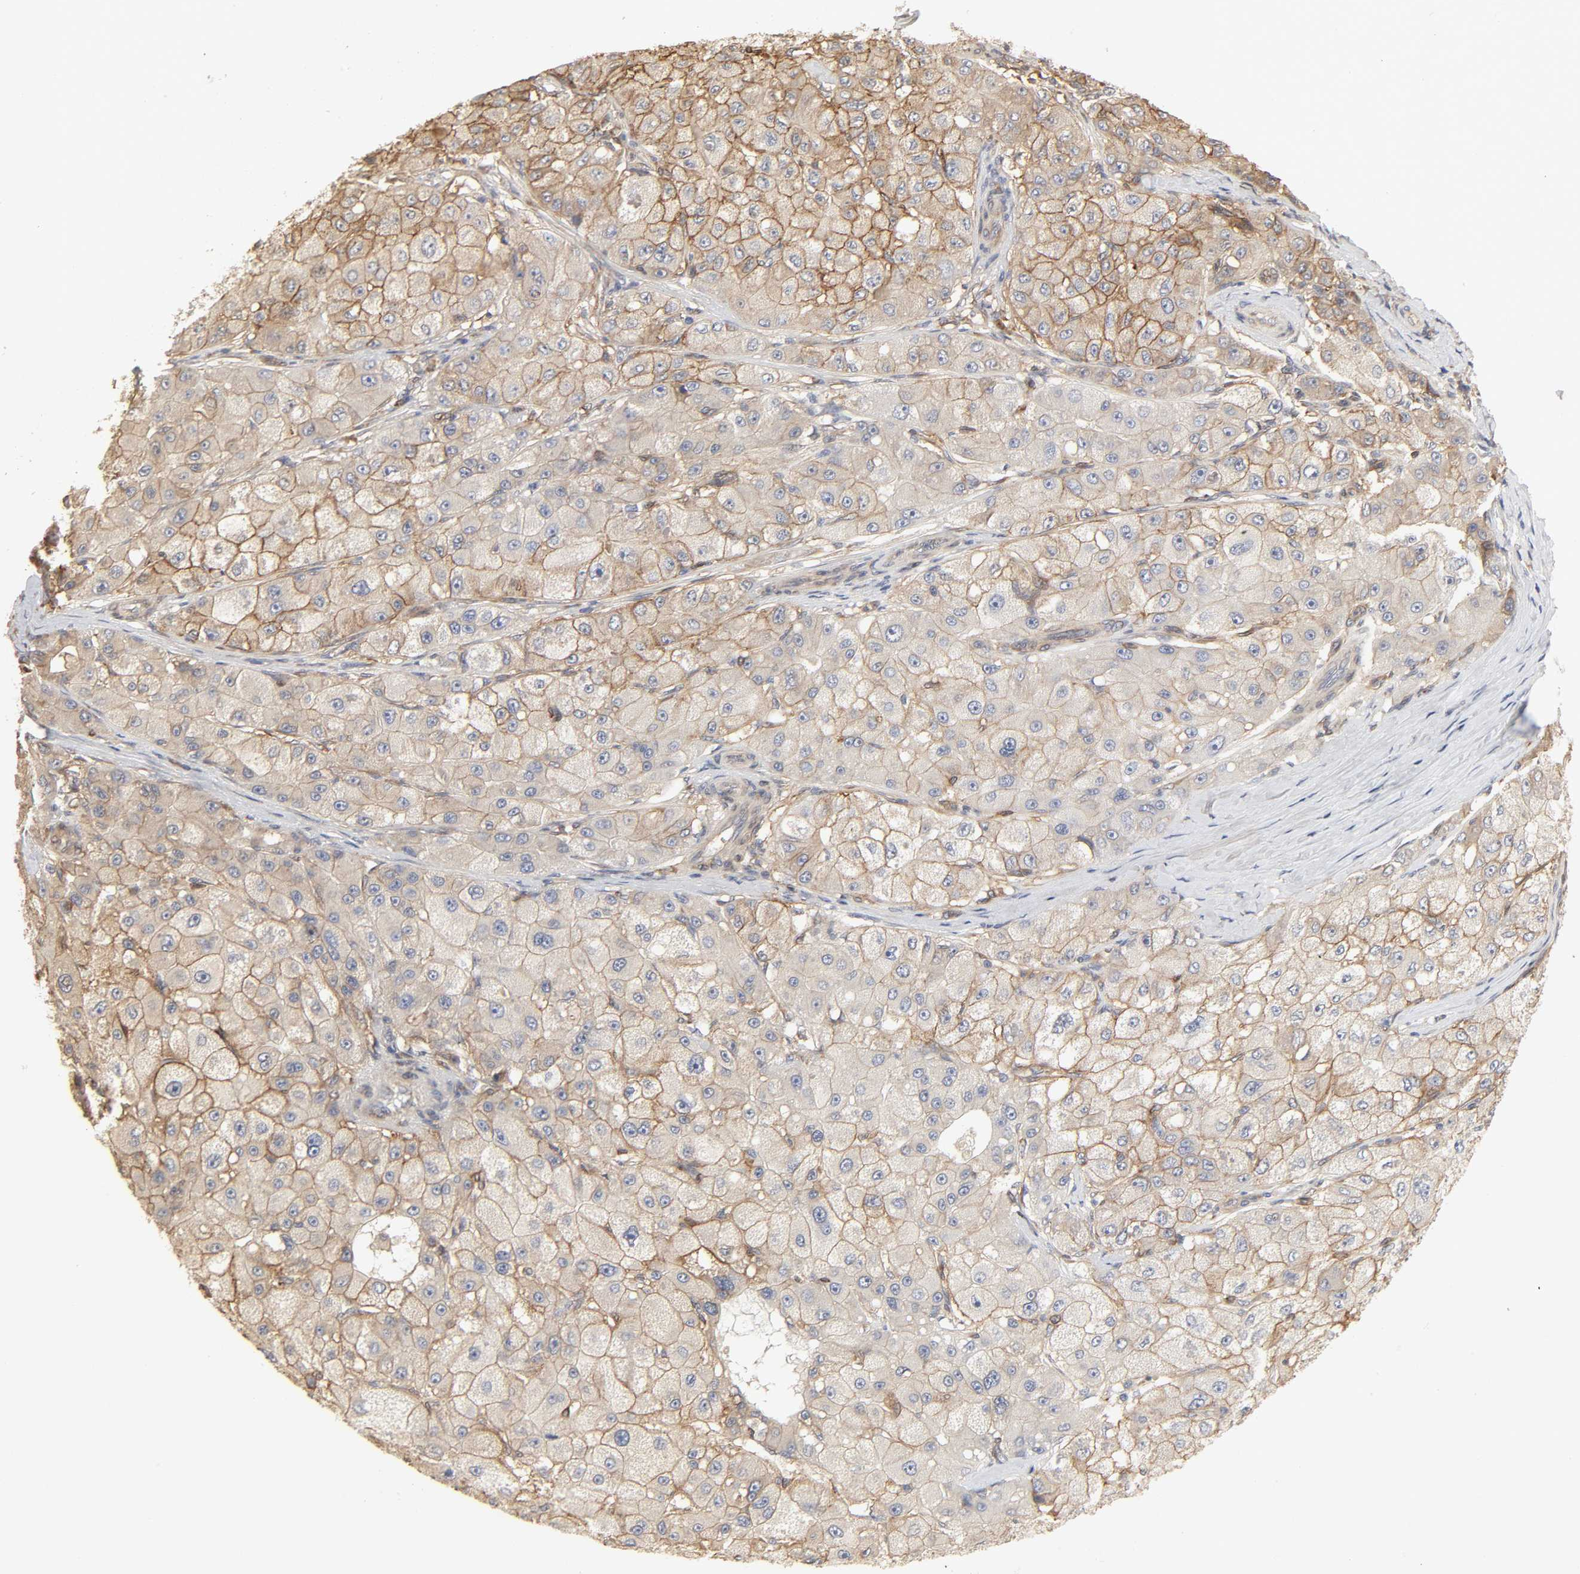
{"staining": {"intensity": "moderate", "quantity": ">75%", "location": "cytoplasmic/membranous"}, "tissue": "liver cancer", "cell_type": "Tumor cells", "image_type": "cancer", "snomed": [{"axis": "morphology", "description": "Carcinoma, Hepatocellular, NOS"}, {"axis": "topography", "description": "Liver"}], "caption": "Liver cancer (hepatocellular carcinoma) stained with IHC shows moderate cytoplasmic/membranous expression in approximately >75% of tumor cells.", "gene": "NDRG2", "patient": {"sex": "male", "age": 80}}